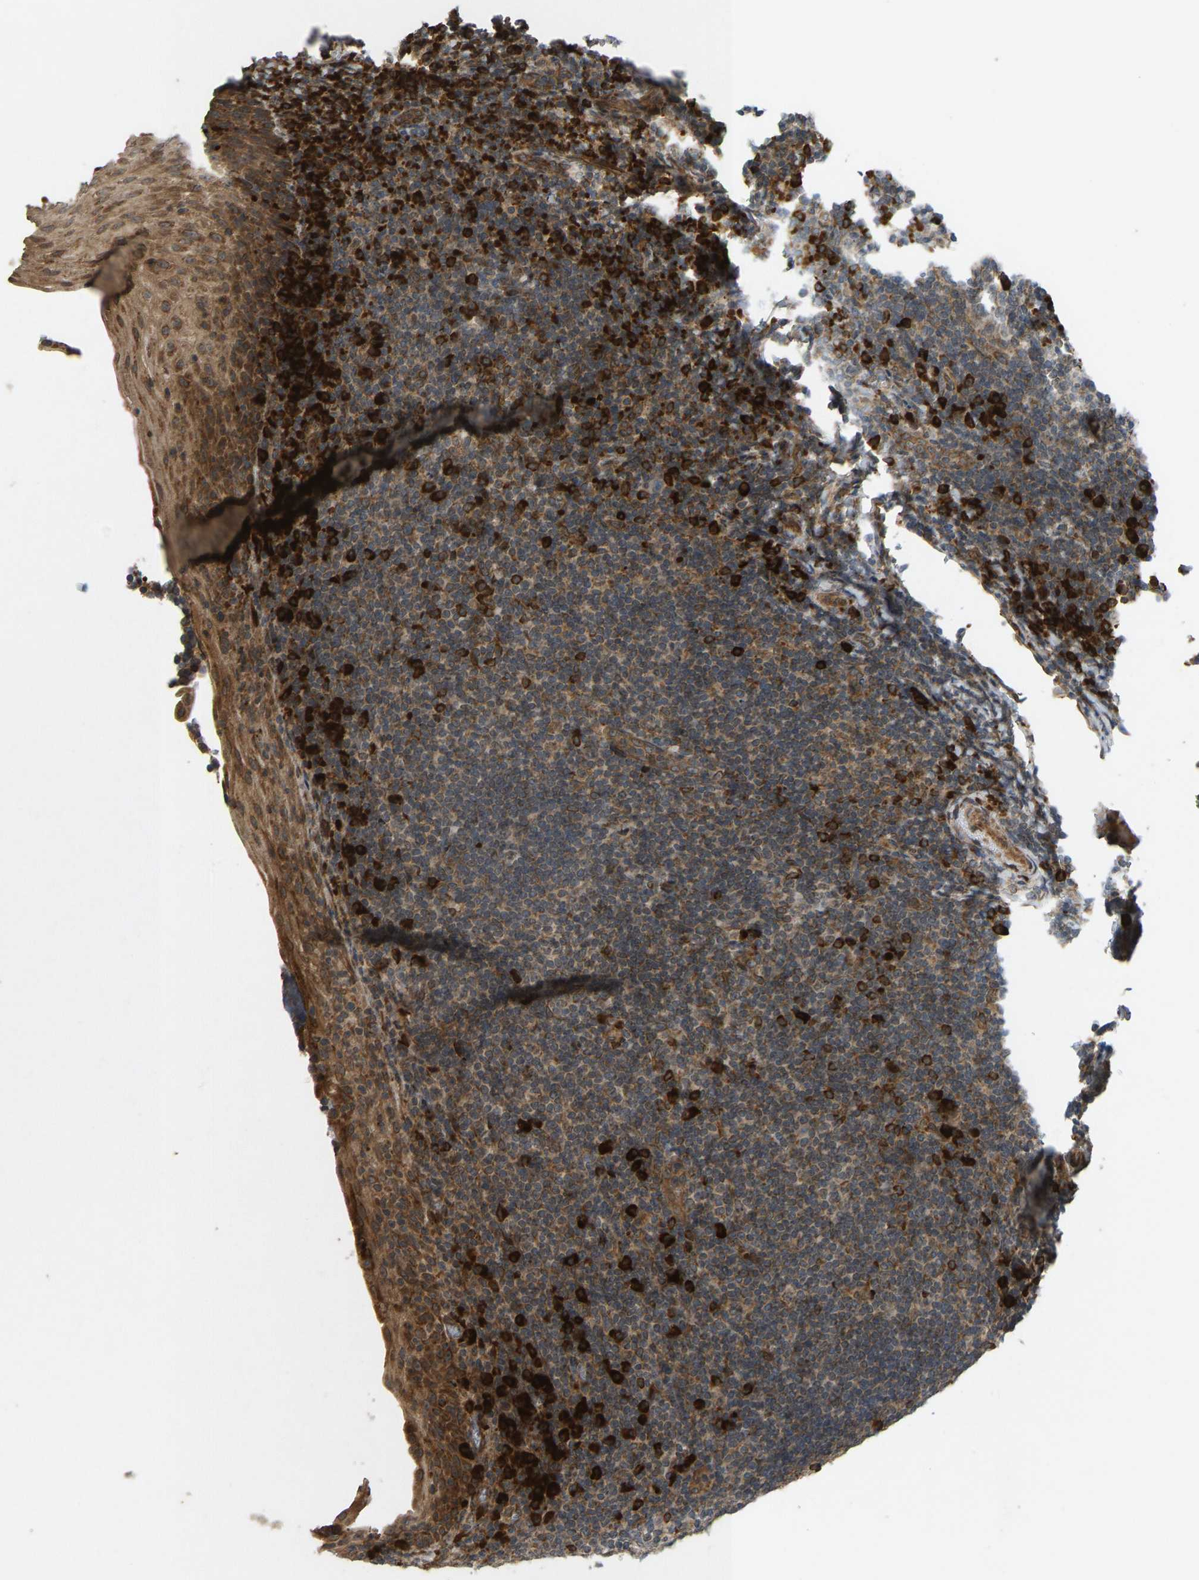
{"staining": {"intensity": "moderate", "quantity": ">75%", "location": "cytoplasmic/membranous"}, "tissue": "tonsil", "cell_type": "Germinal center cells", "image_type": "normal", "snomed": [{"axis": "morphology", "description": "Normal tissue, NOS"}, {"axis": "topography", "description": "Tonsil"}], "caption": "The immunohistochemical stain shows moderate cytoplasmic/membranous expression in germinal center cells of benign tonsil. The protein is shown in brown color, while the nuclei are stained blue.", "gene": "RPN2", "patient": {"sex": "male", "age": 37}}